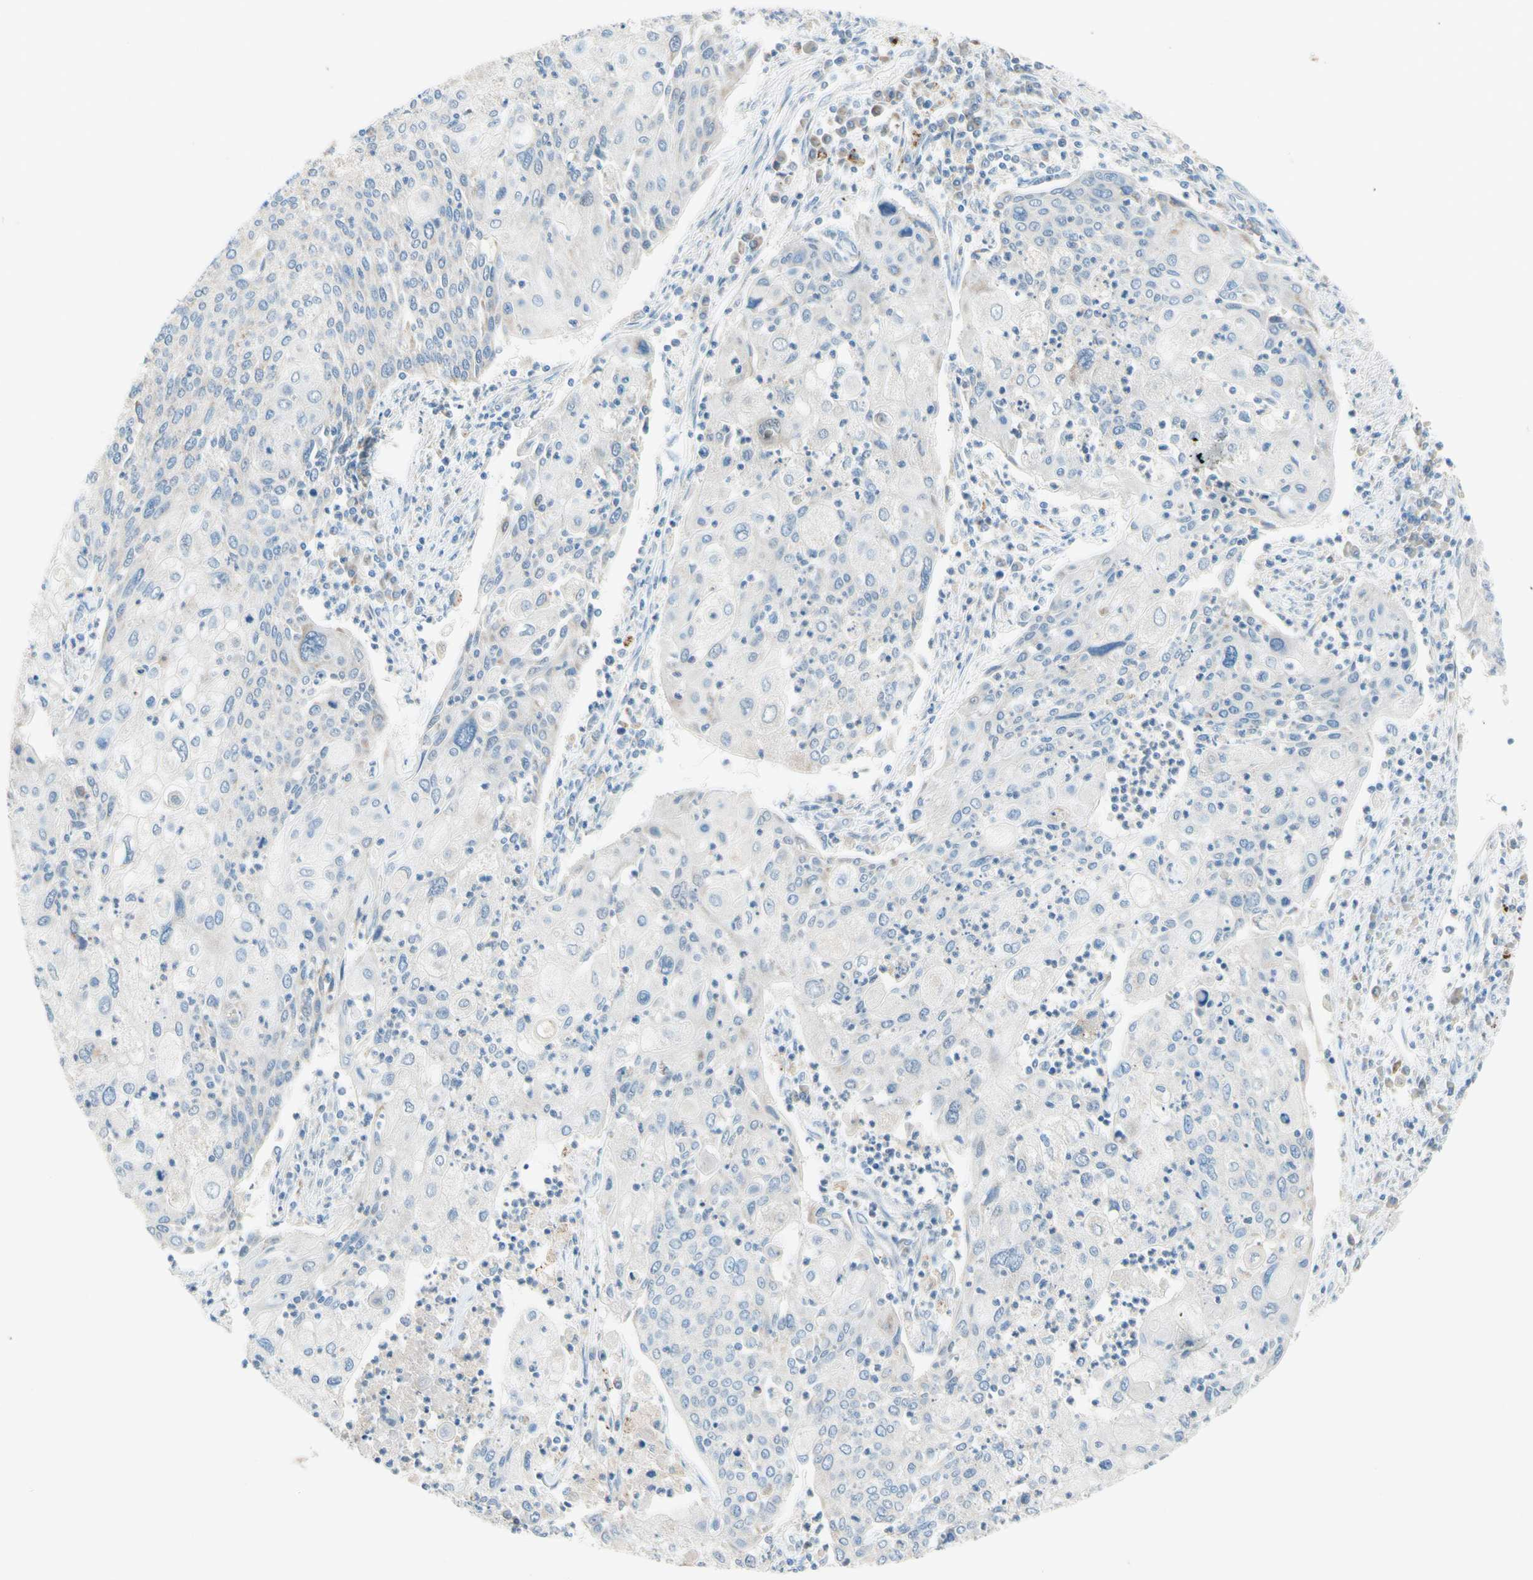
{"staining": {"intensity": "negative", "quantity": "none", "location": "none"}, "tissue": "cervical cancer", "cell_type": "Tumor cells", "image_type": "cancer", "snomed": [{"axis": "morphology", "description": "Squamous cell carcinoma, NOS"}, {"axis": "topography", "description": "Cervix"}], "caption": "Immunohistochemistry histopathology image of squamous cell carcinoma (cervical) stained for a protein (brown), which displays no staining in tumor cells.", "gene": "MFF", "patient": {"sex": "female", "age": 40}}